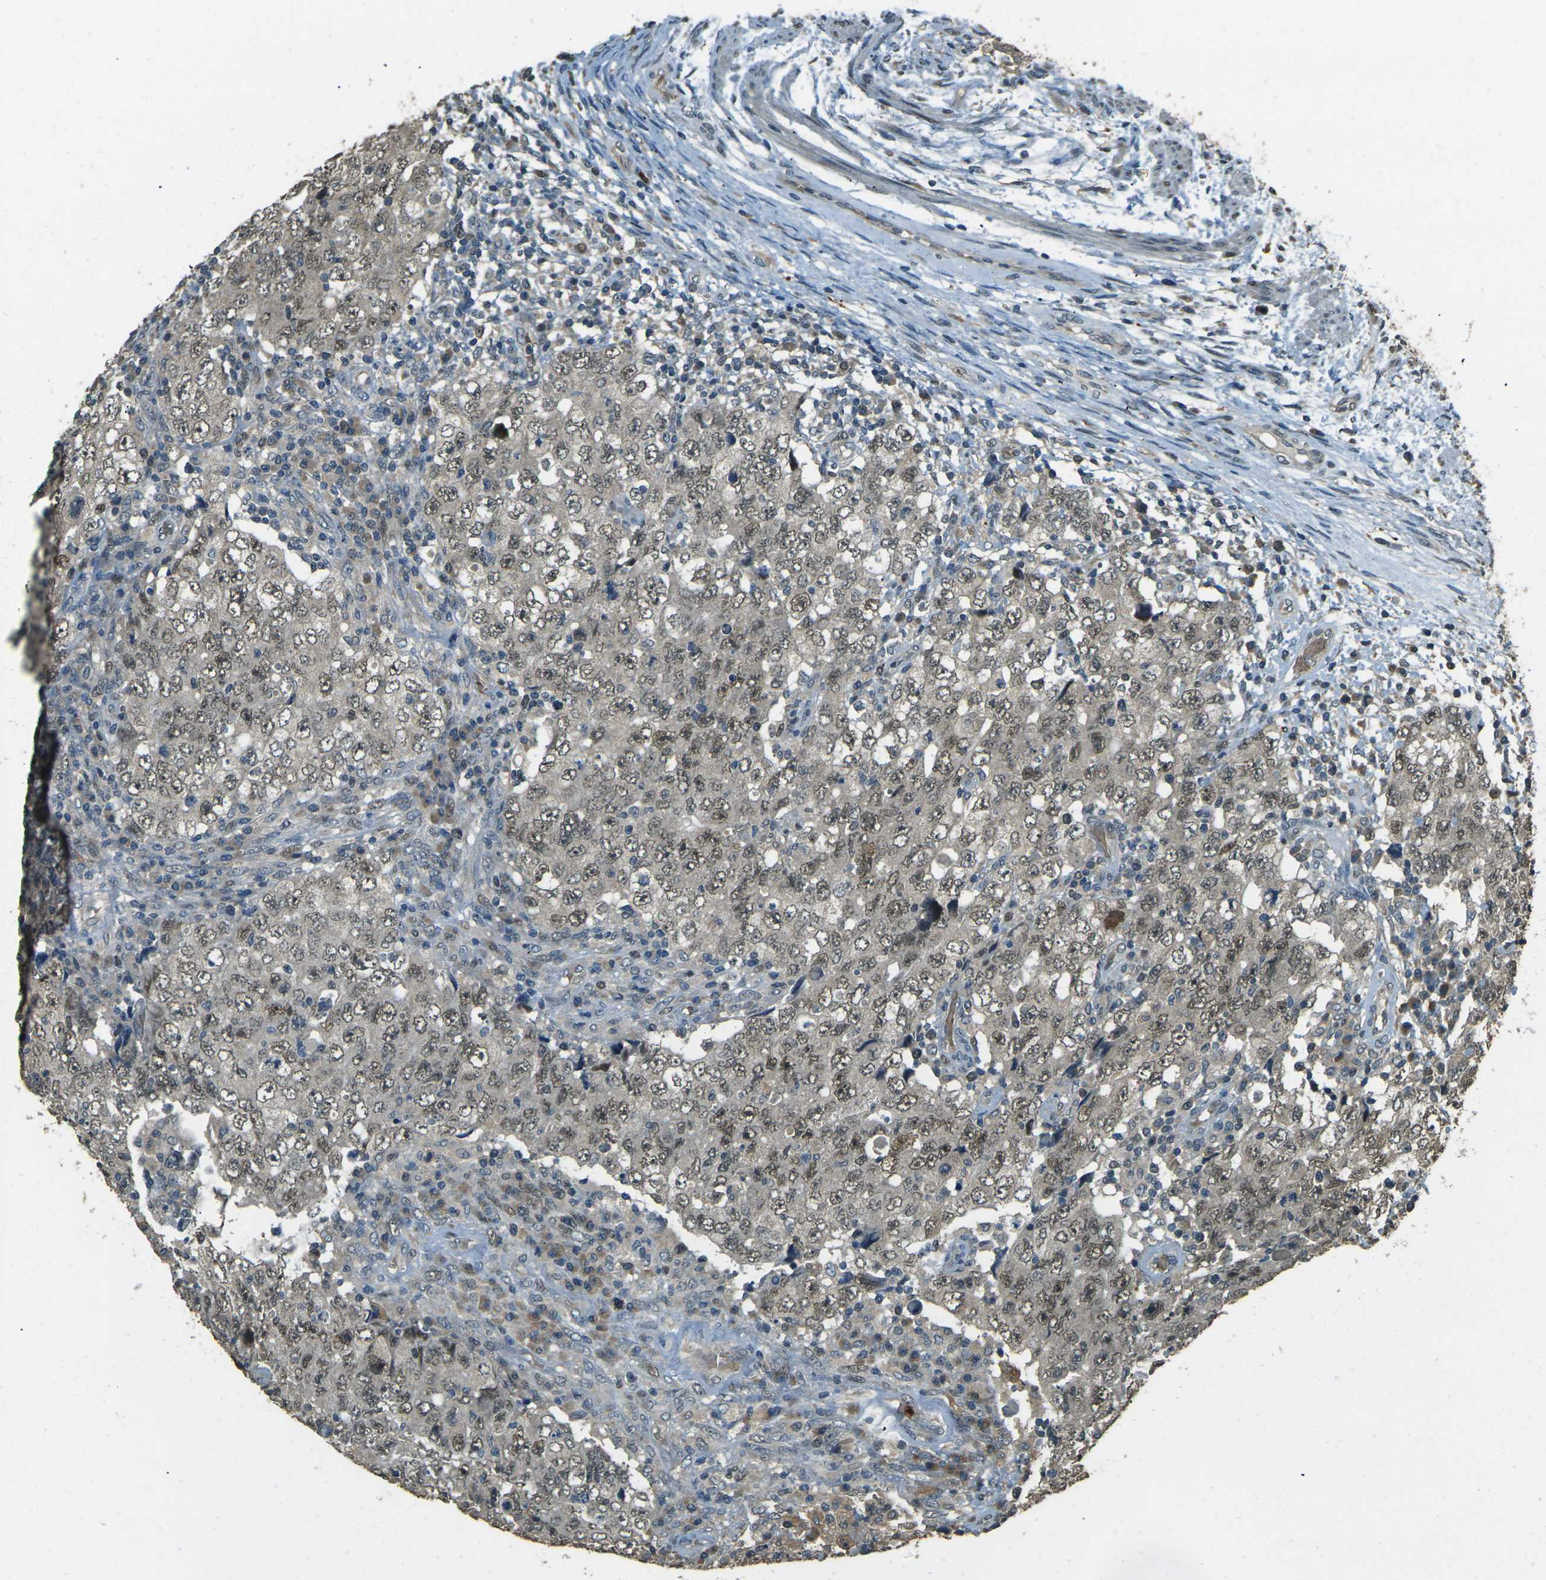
{"staining": {"intensity": "weak", "quantity": ">75%", "location": "cytoplasmic/membranous,nuclear"}, "tissue": "testis cancer", "cell_type": "Tumor cells", "image_type": "cancer", "snomed": [{"axis": "morphology", "description": "Carcinoma, Embryonal, NOS"}, {"axis": "topography", "description": "Testis"}], "caption": "Weak cytoplasmic/membranous and nuclear protein positivity is appreciated in approximately >75% of tumor cells in testis cancer. (IHC, brightfield microscopy, high magnification).", "gene": "TOR1A", "patient": {"sex": "male", "age": 26}}